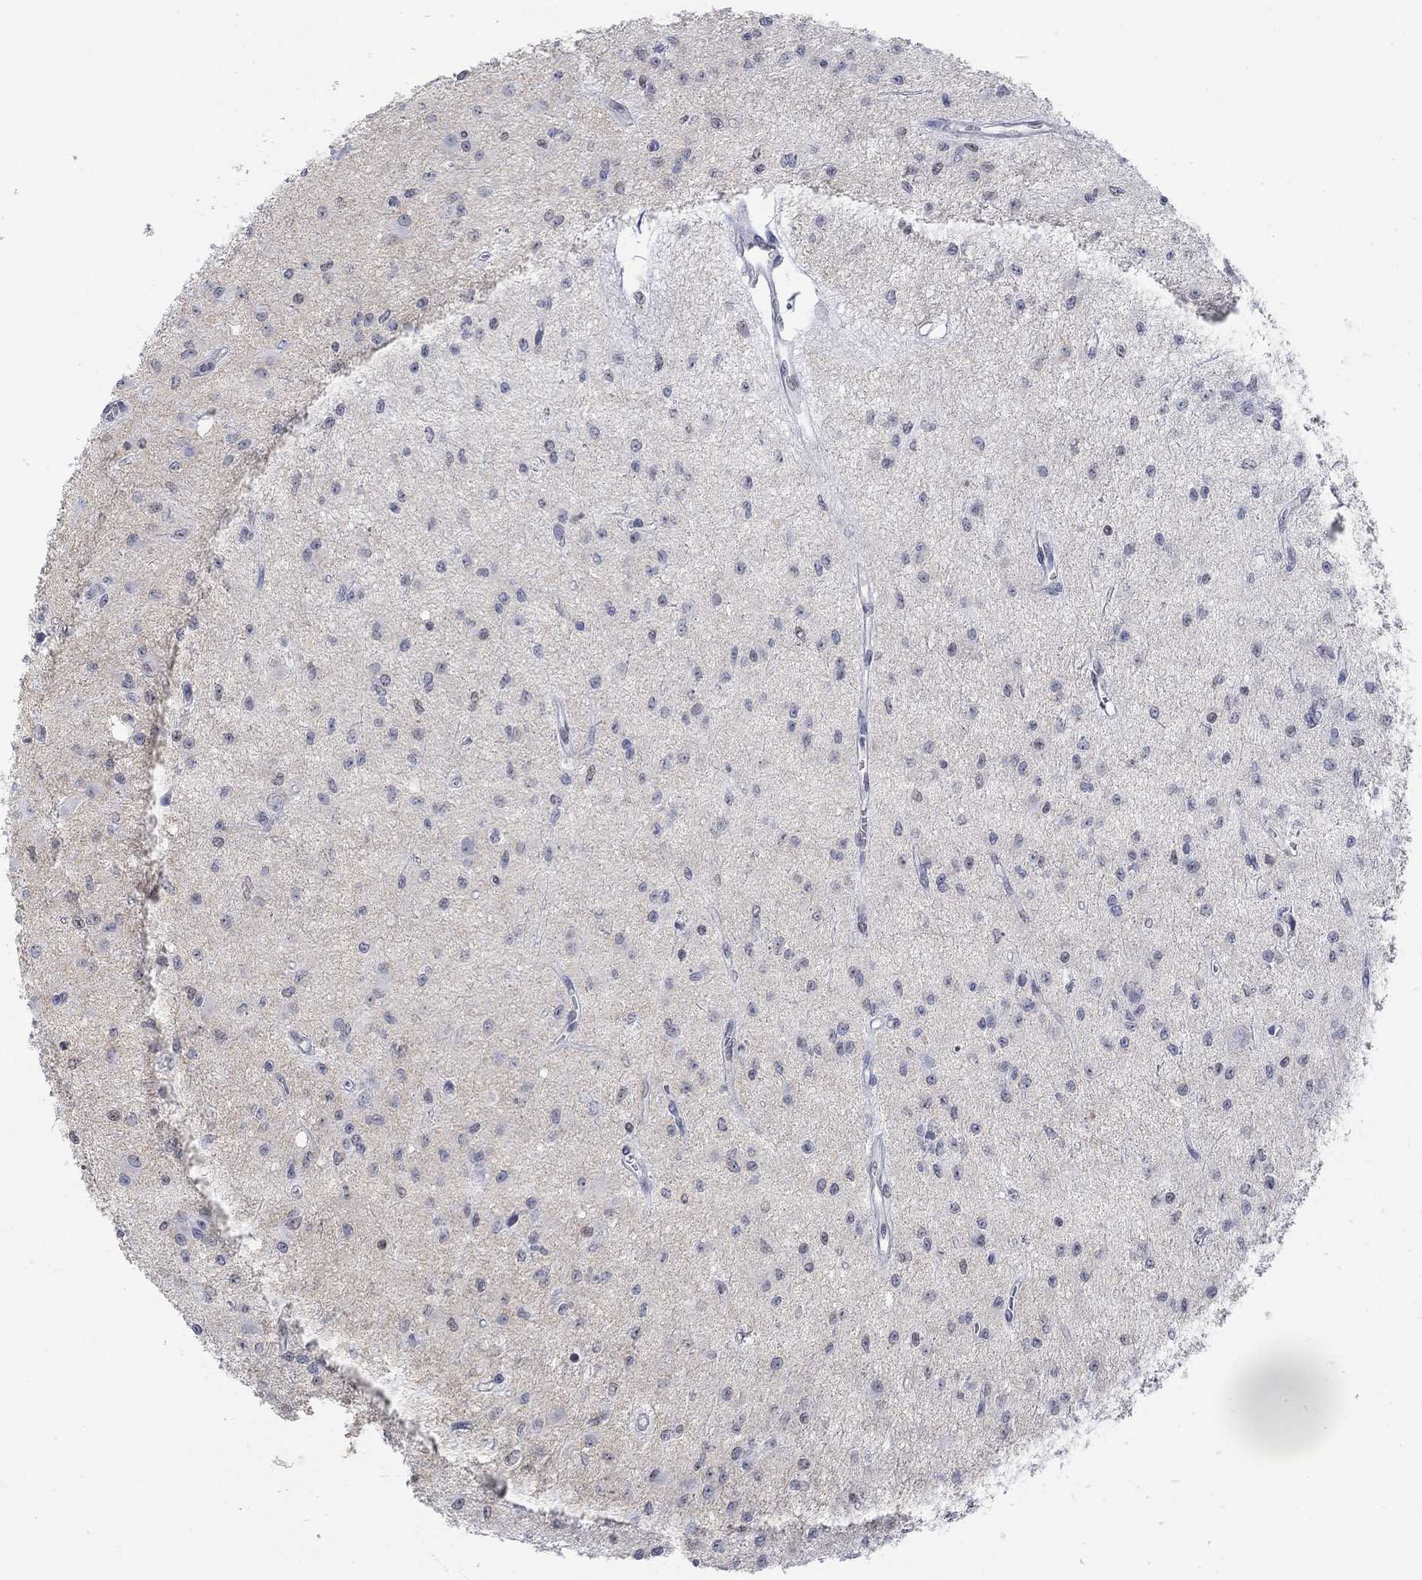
{"staining": {"intensity": "negative", "quantity": "none", "location": "none"}, "tissue": "glioma", "cell_type": "Tumor cells", "image_type": "cancer", "snomed": [{"axis": "morphology", "description": "Glioma, malignant, Low grade"}, {"axis": "topography", "description": "Brain"}], "caption": "A histopathology image of human glioma is negative for staining in tumor cells.", "gene": "TMEM255A", "patient": {"sex": "female", "age": 45}}